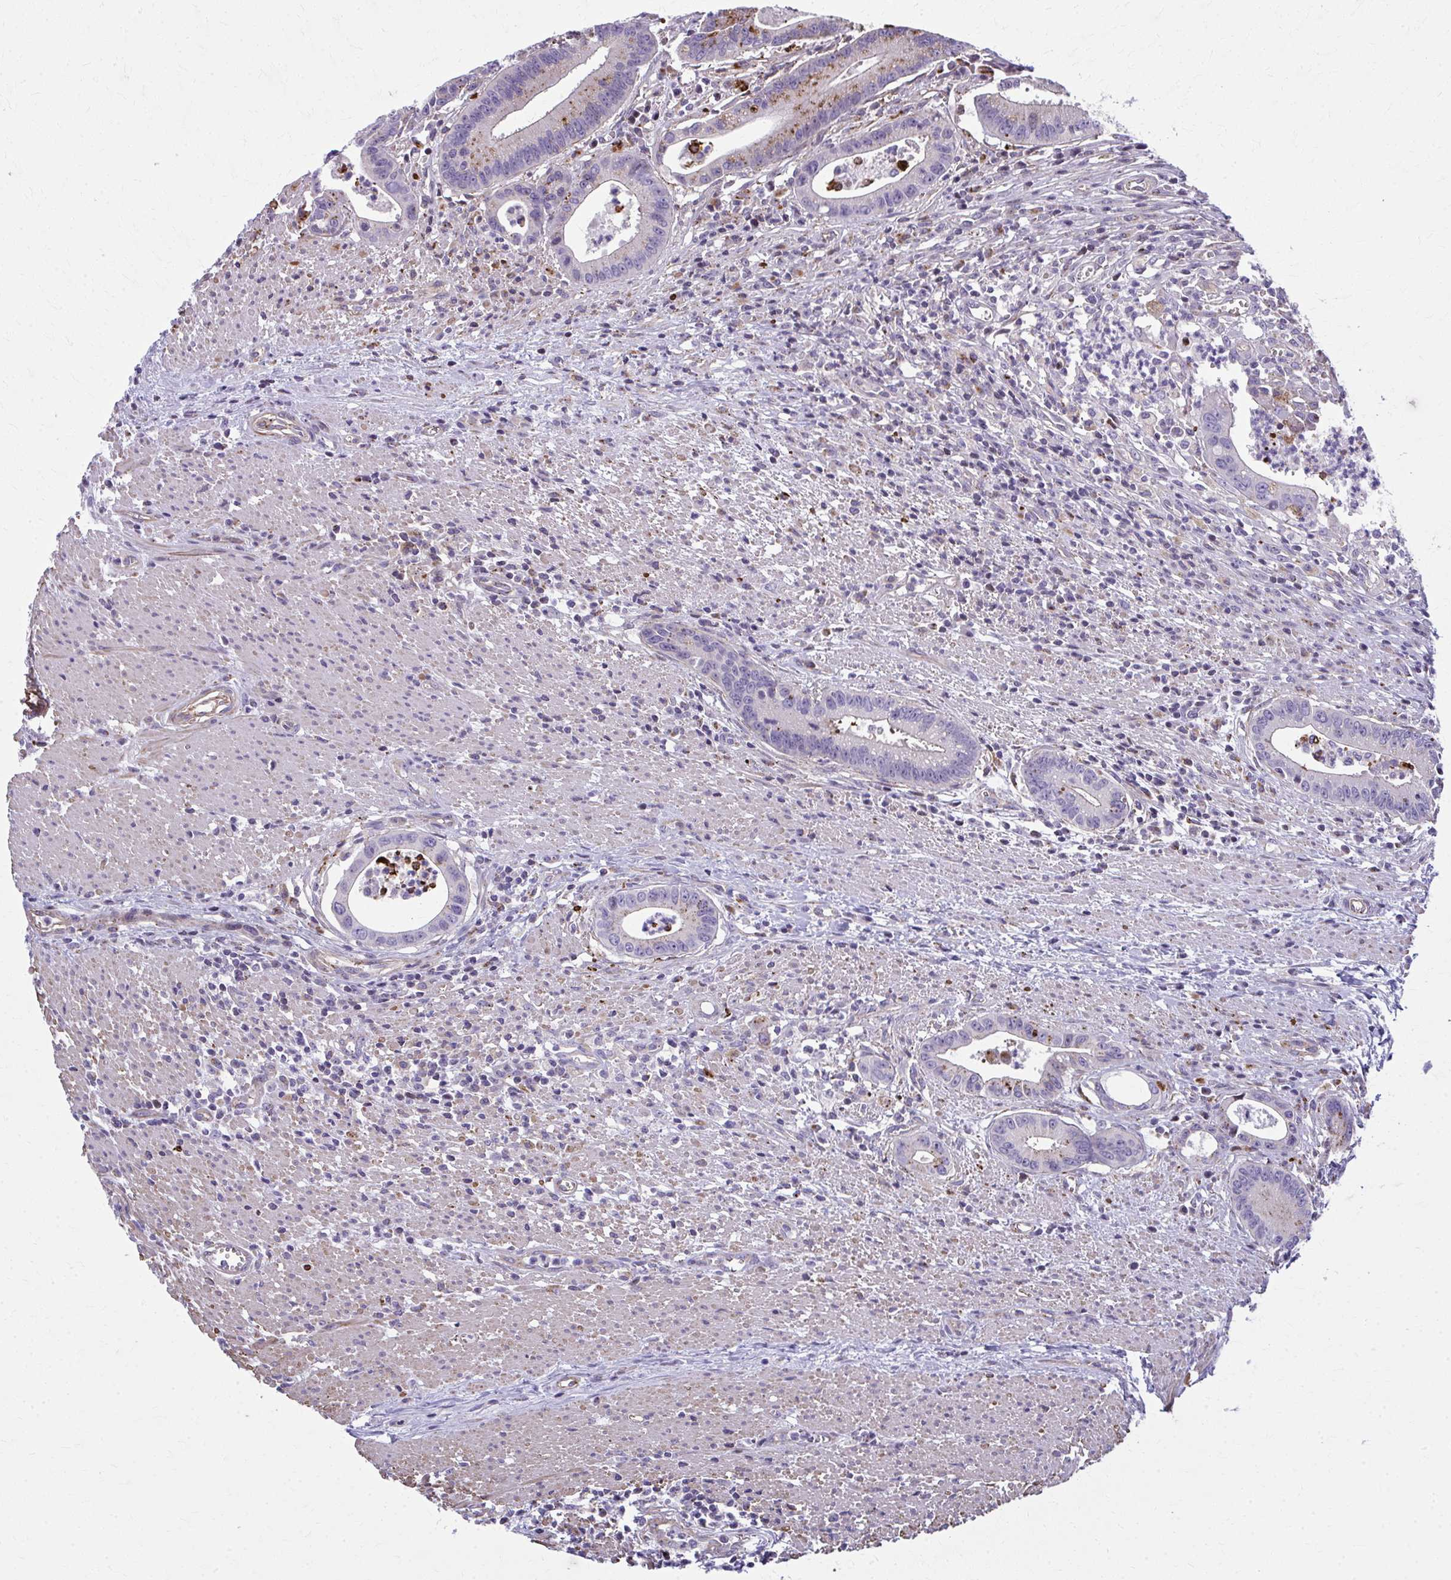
{"staining": {"intensity": "moderate", "quantity": "25%-75%", "location": "cytoplasmic/membranous"}, "tissue": "colorectal cancer", "cell_type": "Tumor cells", "image_type": "cancer", "snomed": [{"axis": "morphology", "description": "Adenocarcinoma, NOS"}, {"axis": "topography", "description": "Rectum"}], "caption": "There is medium levels of moderate cytoplasmic/membranous positivity in tumor cells of adenocarcinoma (colorectal), as demonstrated by immunohistochemical staining (brown color).", "gene": "LRRC4B", "patient": {"sex": "female", "age": 81}}